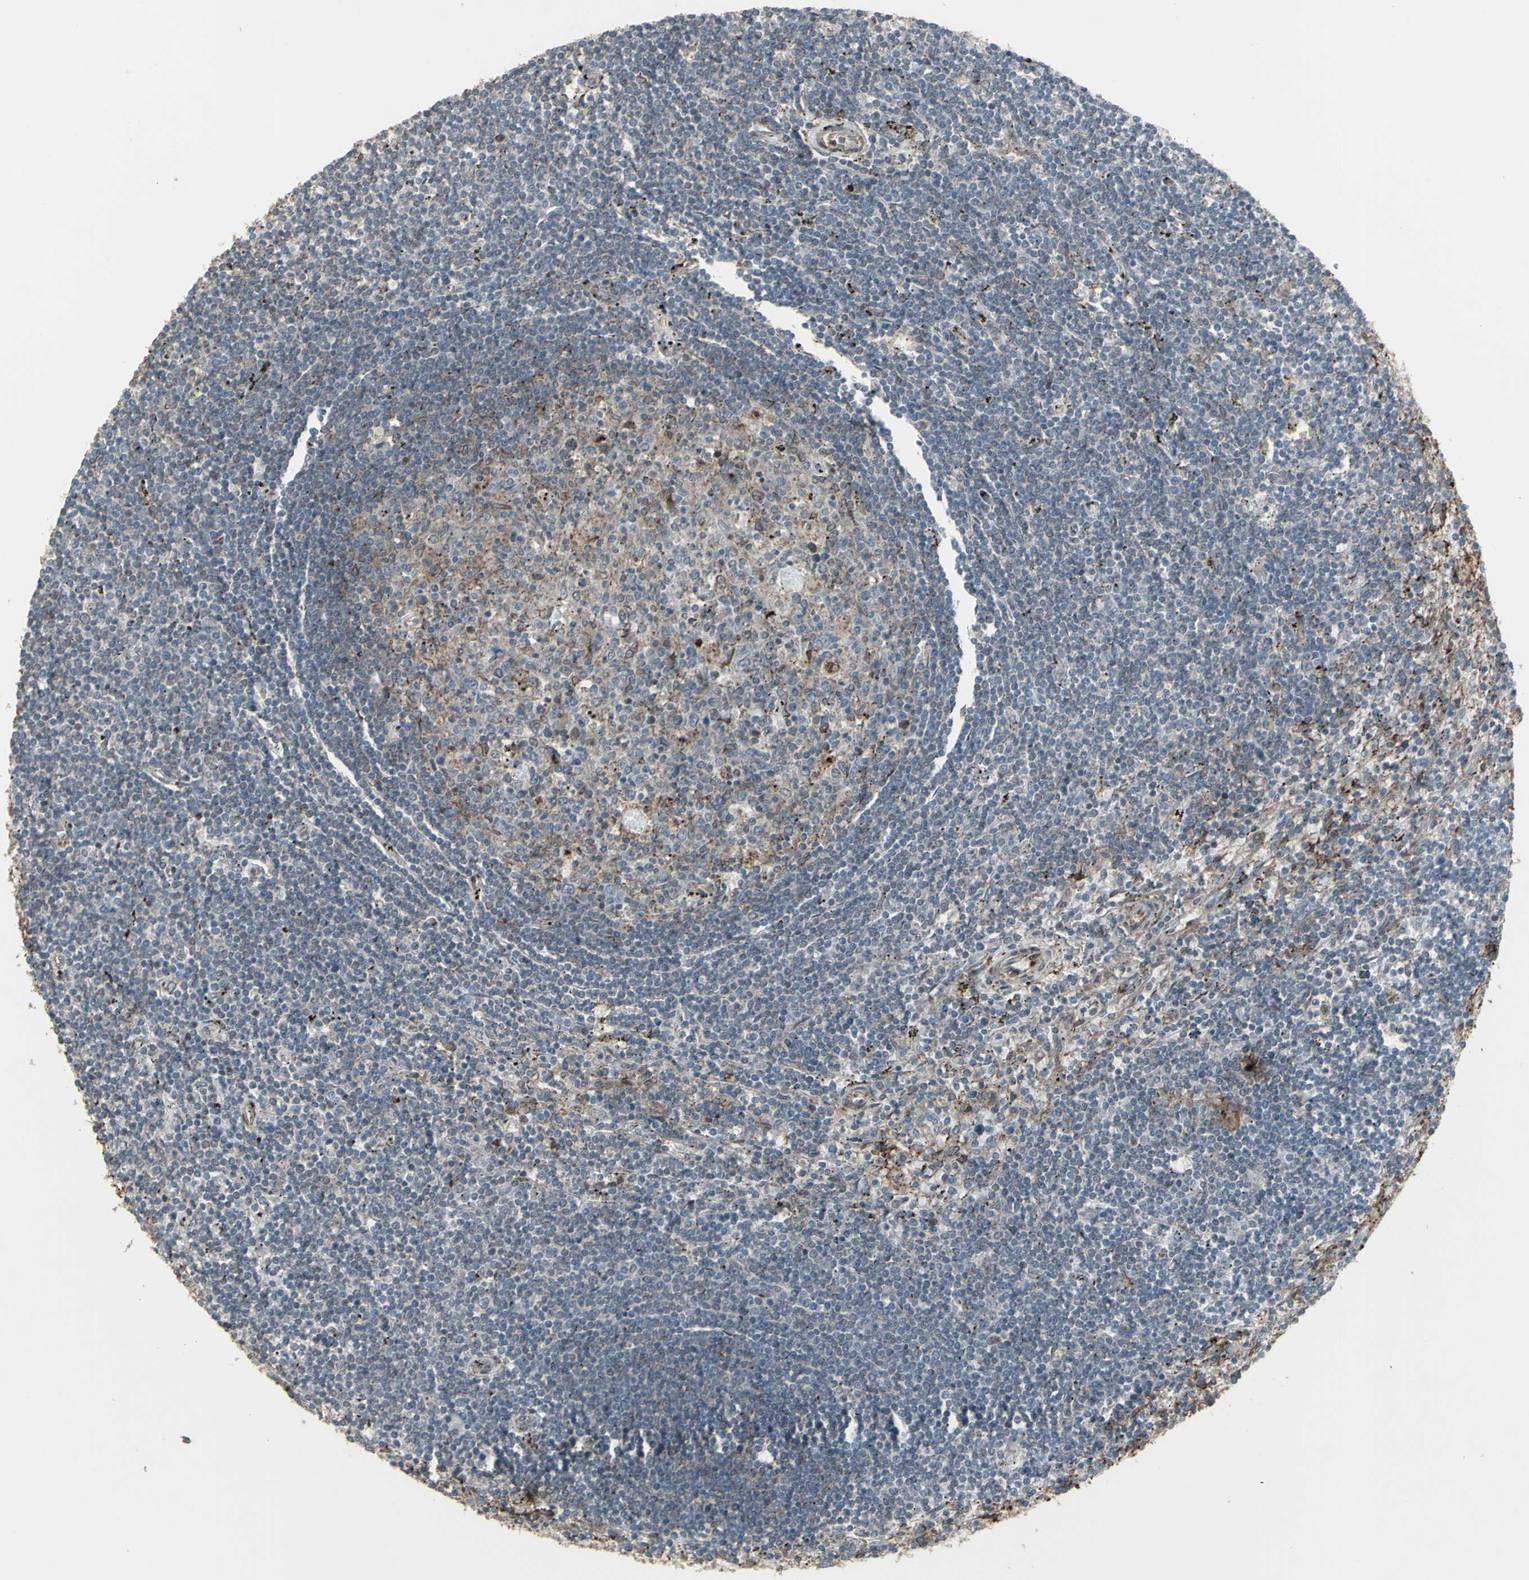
{"staining": {"intensity": "negative", "quantity": "none", "location": "none"}, "tissue": "lymphoma", "cell_type": "Tumor cells", "image_type": "cancer", "snomed": [{"axis": "morphology", "description": "Malignant lymphoma, non-Hodgkin's type, Low grade"}, {"axis": "topography", "description": "Spleen"}], "caption": "IHC micrograph of neoplastic tissue: human lymphoma stained with DAB (3,3'-diaminobenzidine) exhibits no significant protein staining in tumor cells. The staining was performed using DAB to visualize the protein expression in brown, while the nuclei were stained in blue with hematoxylin (Magnification: 20x).", "gene": "SMO", "patient": {"sex": "male", "age": 76}}